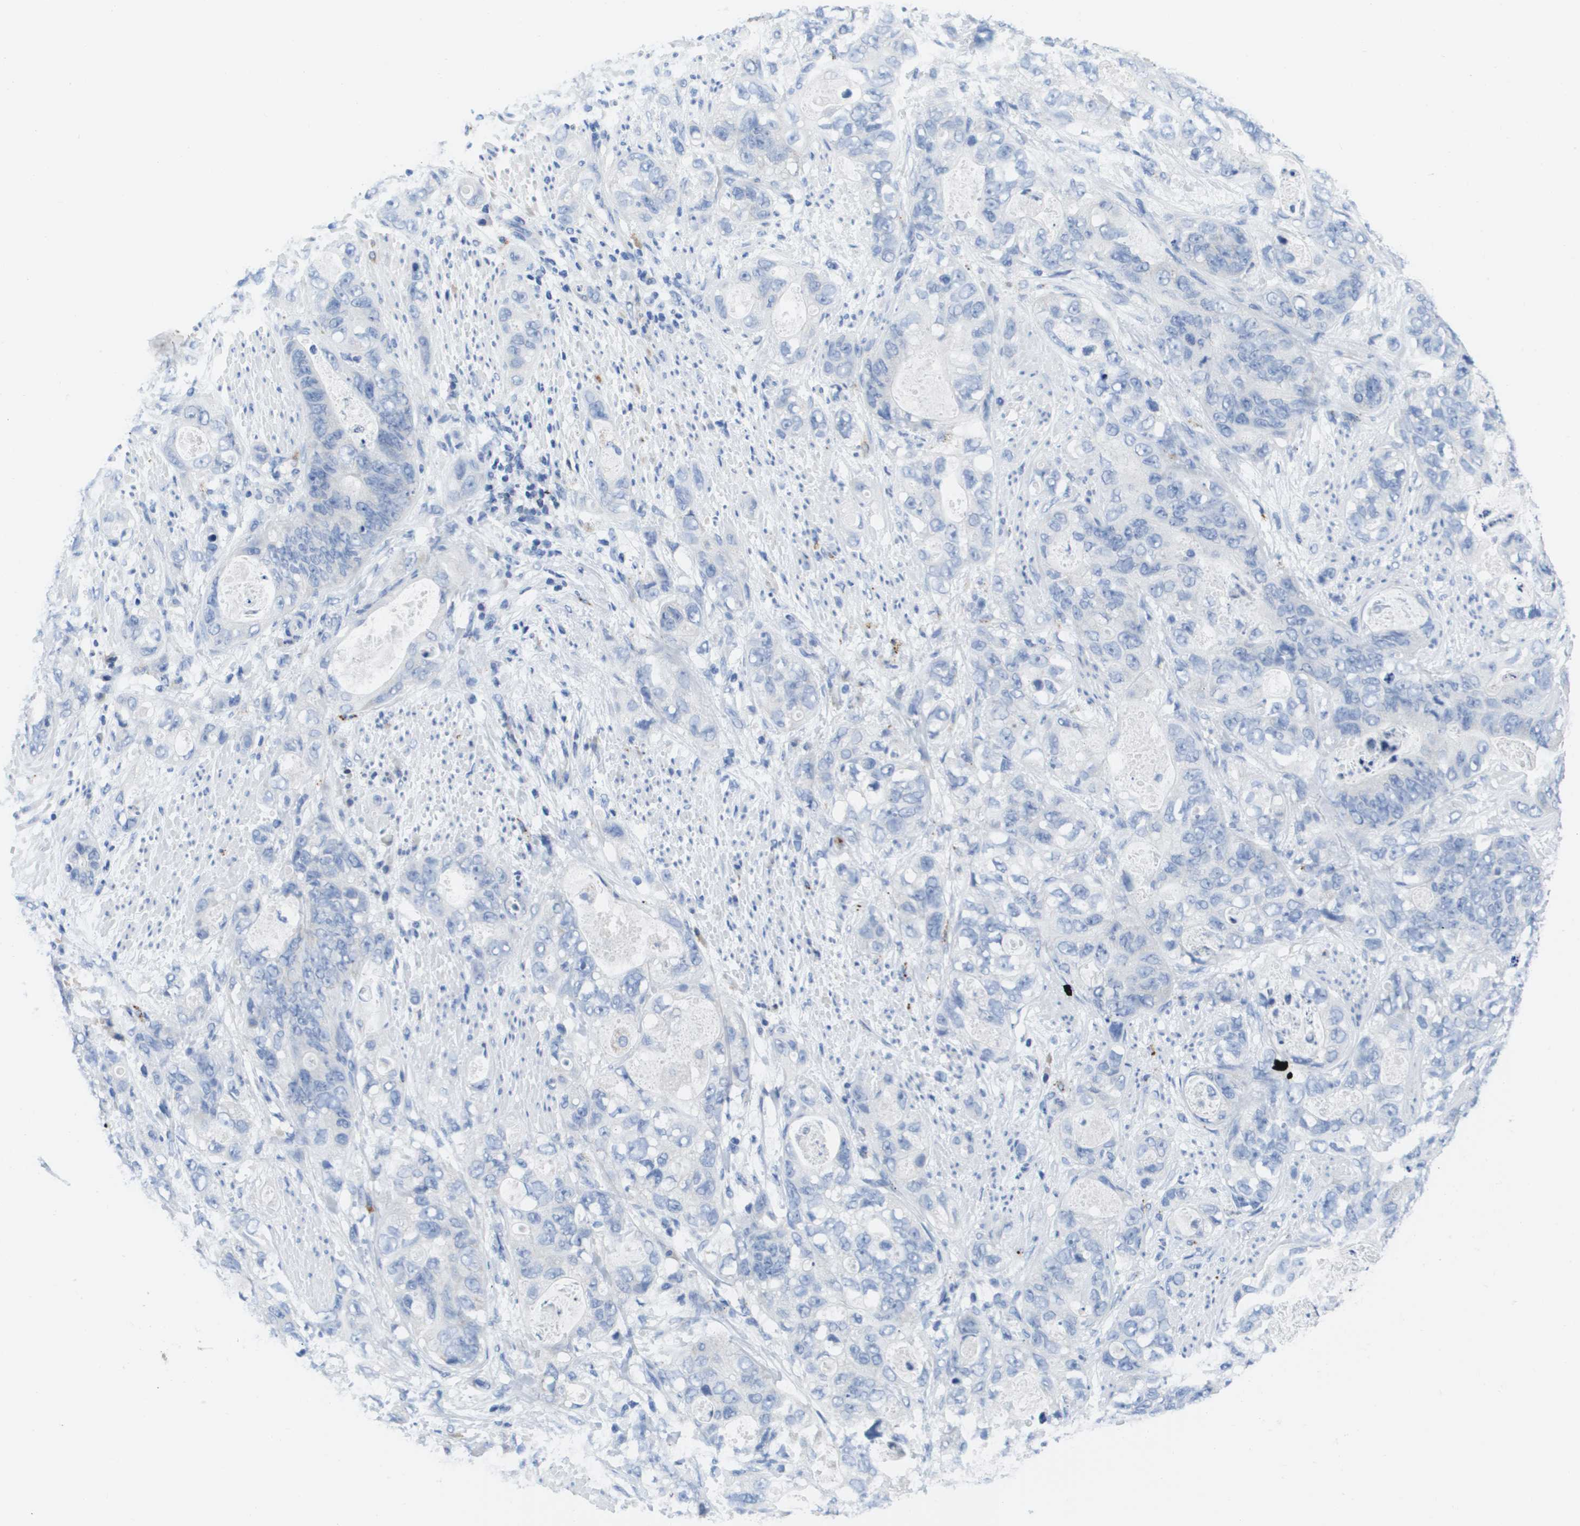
{"staining": {"intensity": "negative", "quantity": "none", "location": "none"}, "tissue": "stomach cancer", "cell_type": "Tumor cells", "image_type": "cancer", "snomed": [{"axis": "morphology", "description": "Adenocarcinoma, NOS"}, {"axis": "topography", "description": "Stomach"}], "caption": "Immunohistochemistry photomicrograph of neoplastic tissue: human stomach cancer stained with DAB reveals no significant protein expression in tumor cells. (Stains: DAB (3,3'-diaminobenzidine) immunohistochemistry (IHC) with hematoxylin counter stain, Microscopy: brightfield microscopy at high magnification).", "gene": "MS4A1", "patient": {"sex": "female", "age": 89}}